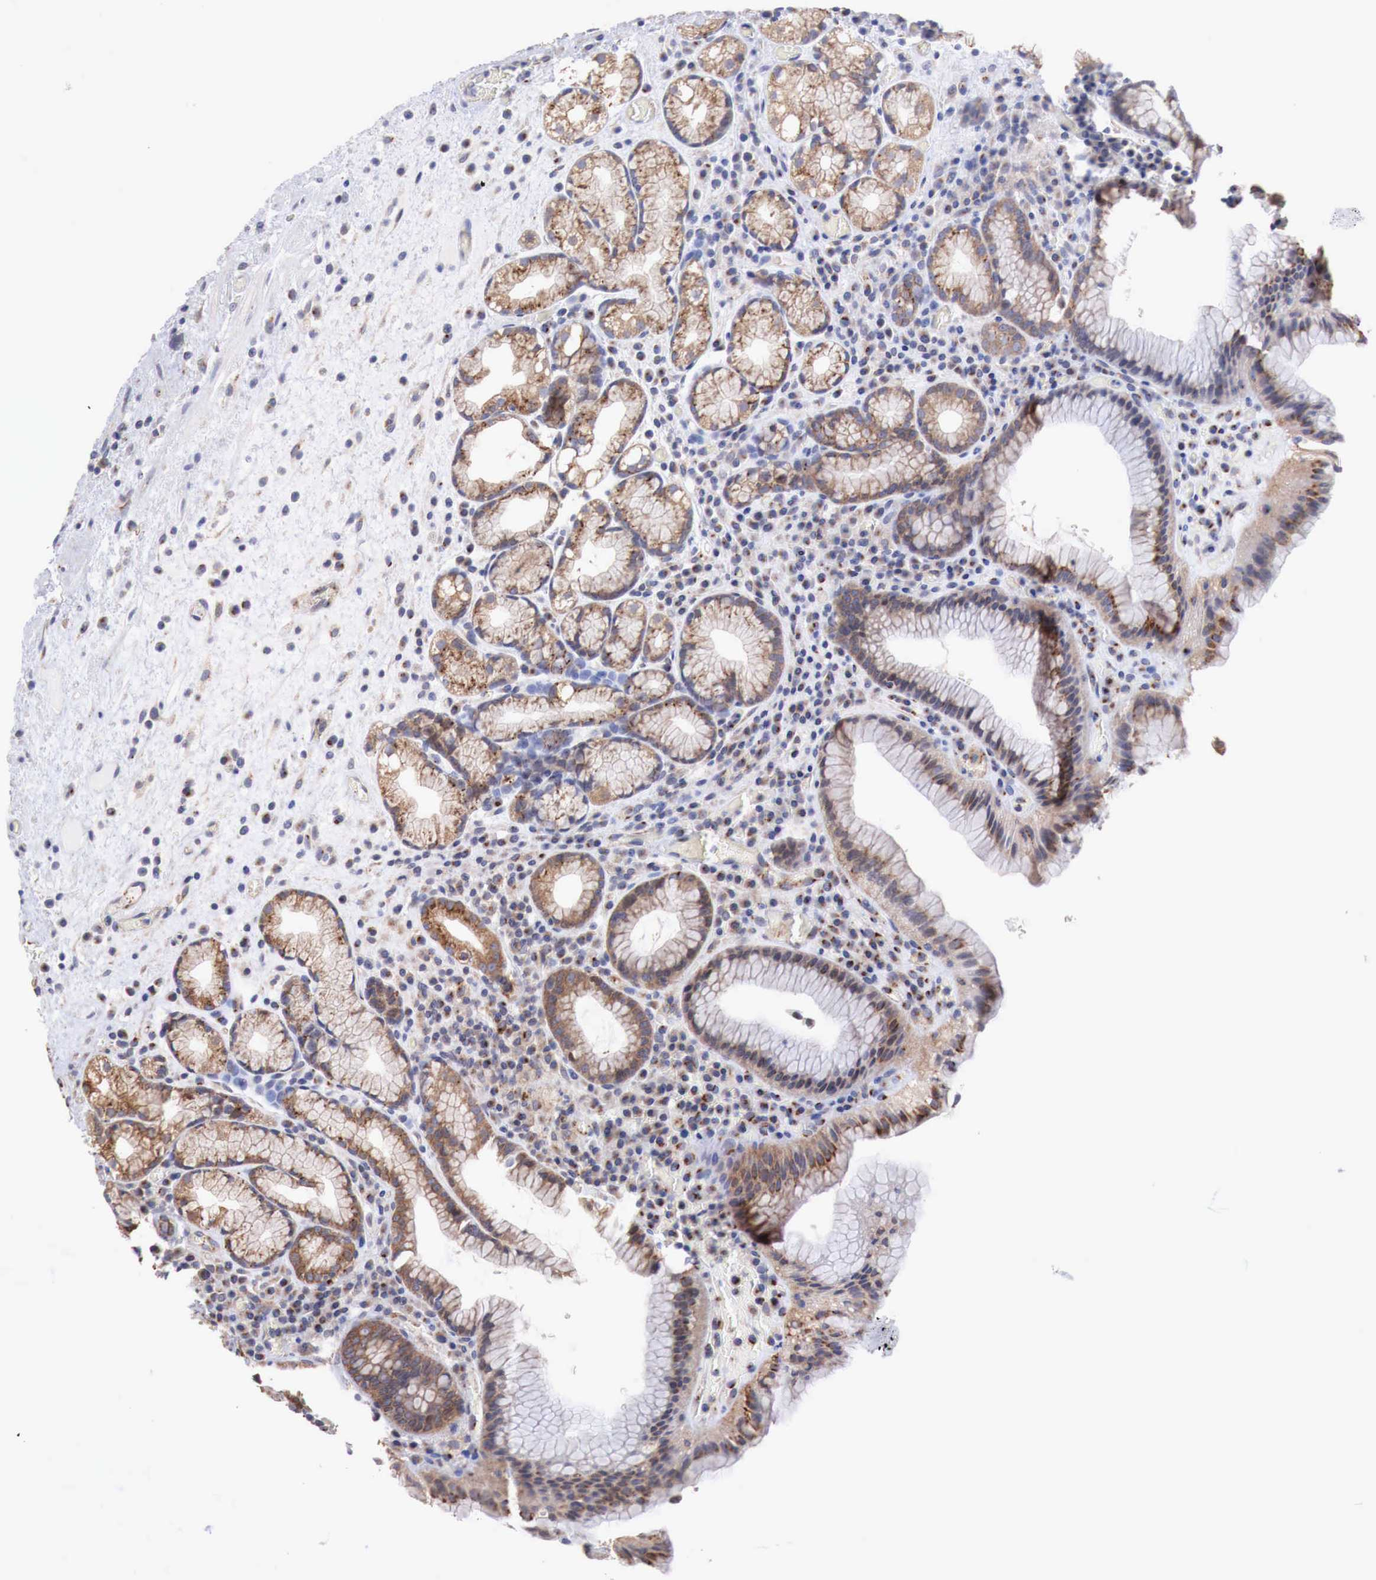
{"staining": {"intensity": "moderate", "quantity": ">75%", "location": "cytoplasmic/membranous"}, "tissue": "stomach", "cell_type": "Glandular cells", "image_type": "normal", "snomed": [{"axis": "morphology", "description": "Normal tissue, NOS"}, {"axis": "topography", "description": "Stomach, lower"}, {"axis": "topography", "description": "Duodenum"}], "caption": "Stomach was stained to show a protein in brown. There is medium levels of moderate cytoplasmic/membranous positivity in approximately >75% of glandular cells. Nuclei are stained in blue.", "gene": "SYAP1", "patient": {"sex": "male", "age": 84}}